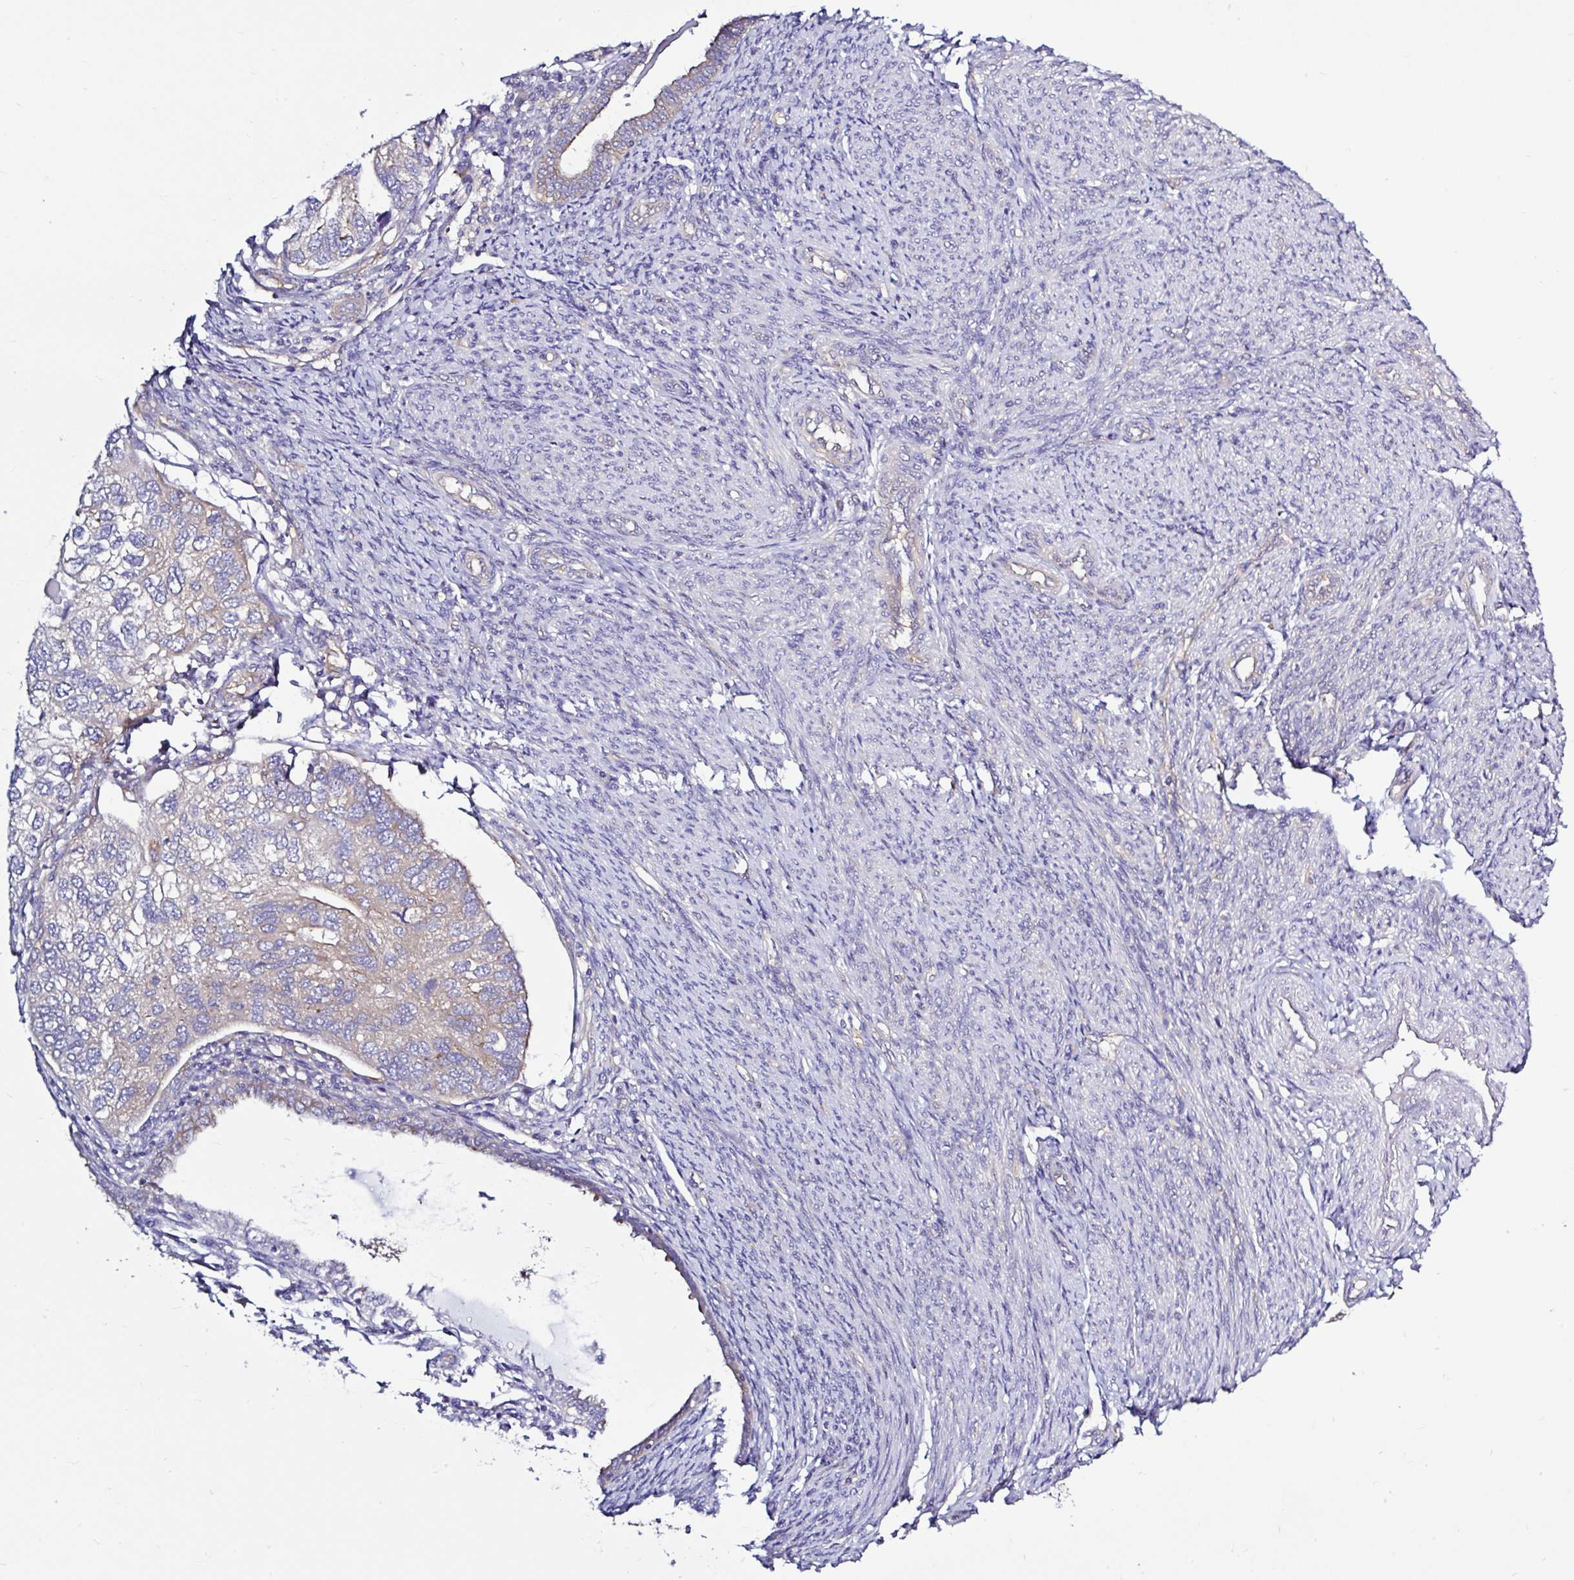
{"staining": {"intensity": "weak", "quantity": "<25%", "location": "cytoplasmic/membranous"}, "tissue": "endometrial cancer", "cell_type": "Tumor cells", "image_type": "cancer", "snomed": [{"axis": "morphology", "description": "Carcinoma, NOS"}, {"axis": "topography", "description": "Uterus"}], "caption": "Immunohistochemical staining of carcinoma (endometrial) shows no significant positivity in tumor cells. (DAB (3,3'-diaminobenzidine) immunohistochemistry visualized using brightfield microscopy, high magnification).", "gene": "LARS1", "patient": {"sex": "female", "age": 76}}